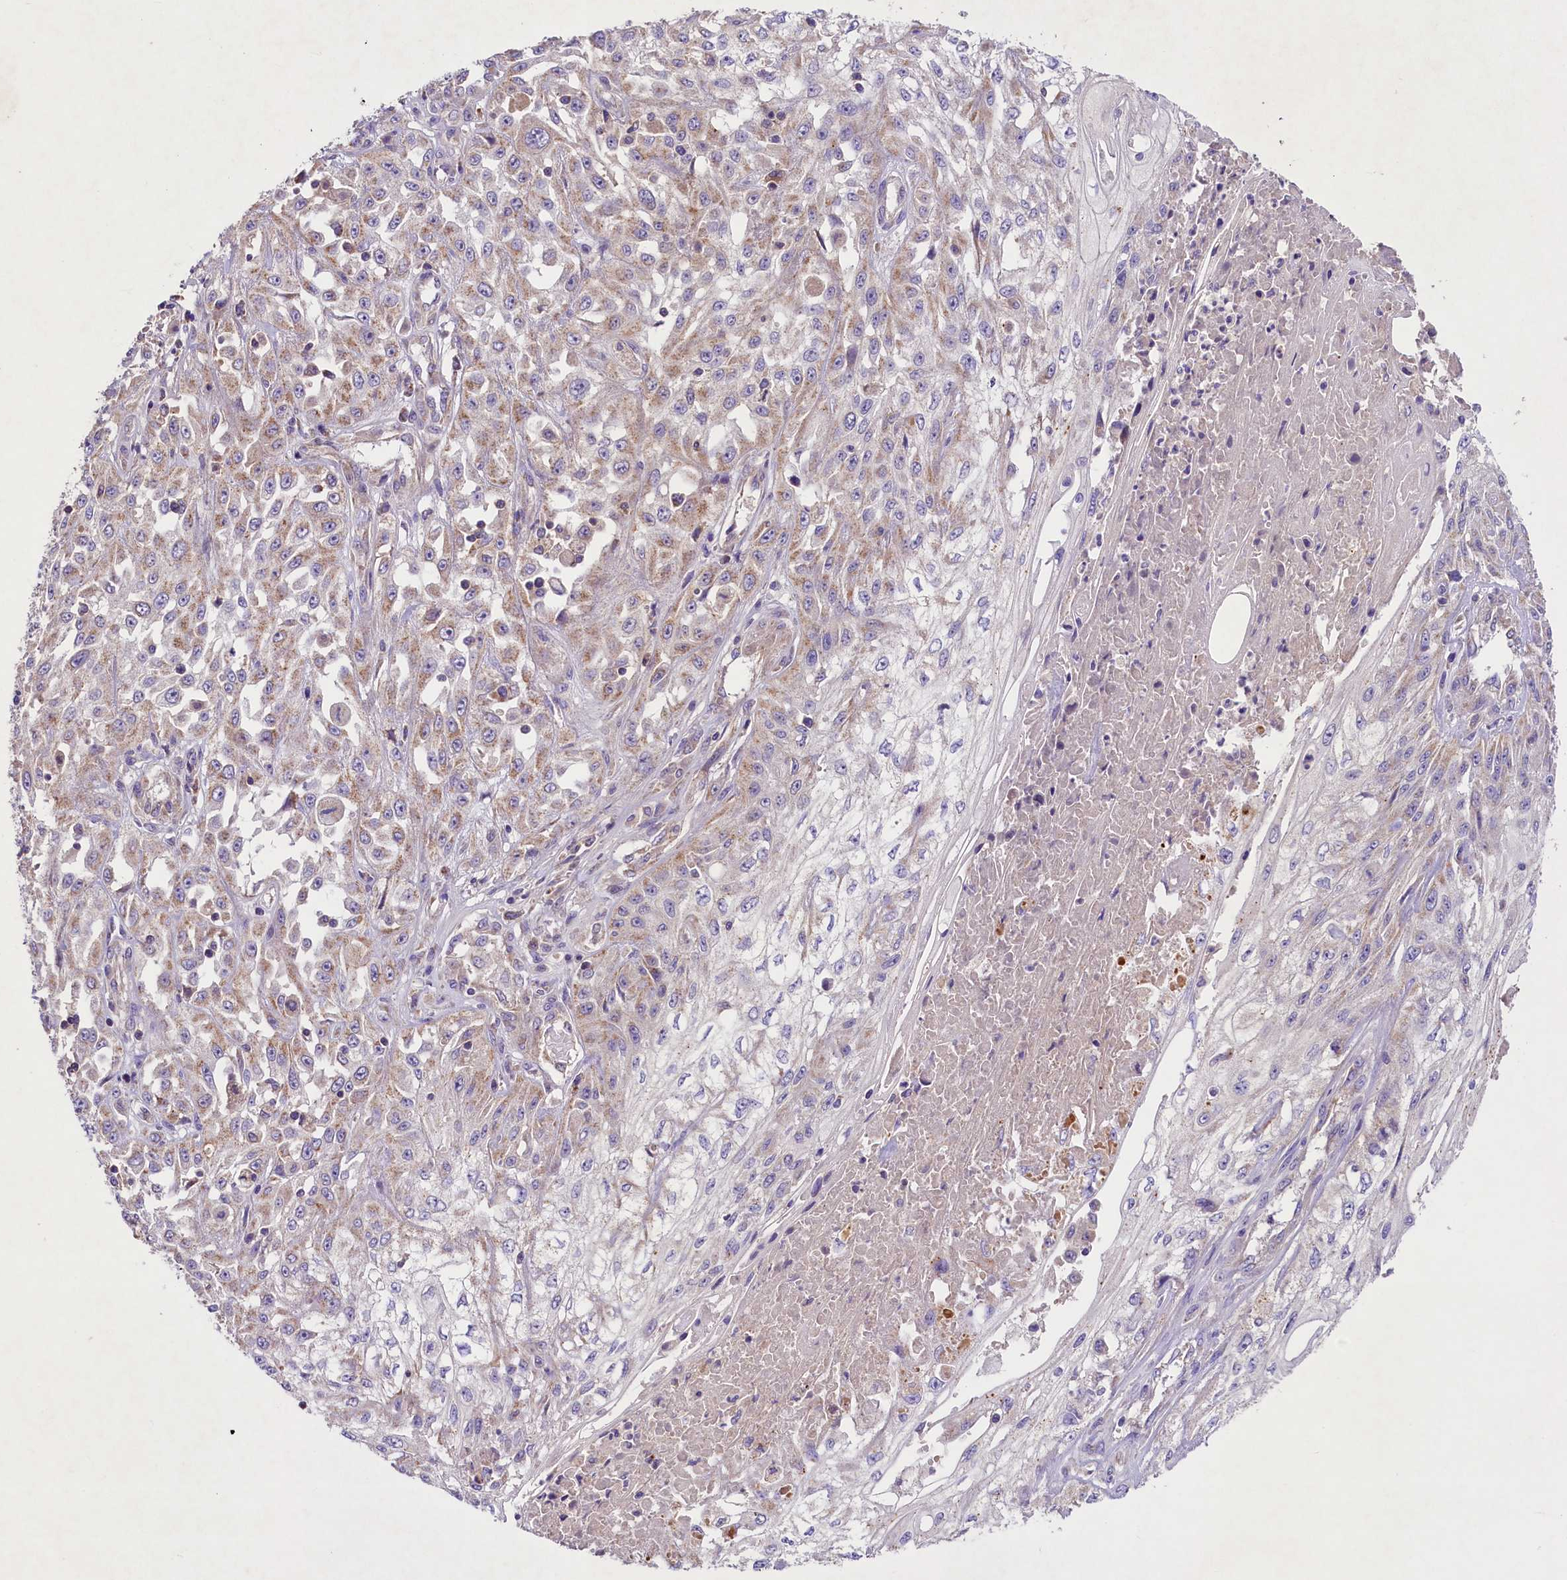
{"staining": {"intensity": "weak", "quantity": "25%-75%", "location": "cytoplasmic/membranous"}, "tissue": "skin cancer", "cell_type": "Tumor cells", "image_type": "cancer", "snomed": [{"axis": "morphology", "description": "Squamous cell carcinoma, NOS"}, {"axis": "morphology", "description": "Squamous cell carcinoma, metastatic, NOS"}, {"axis": "topography", "description": "Skin"}, {"axis": "topography", "description": "Lymph node"}], "caption": "DAB immunohistochemical staining of human skin metastatic squamous cell carcinoma shows weak cytoplasmic/membranous protein expression in about 25%-75% of tumor cells.", "gene": "PMPCB", "patient": {"sex": "male", "age": 75}}